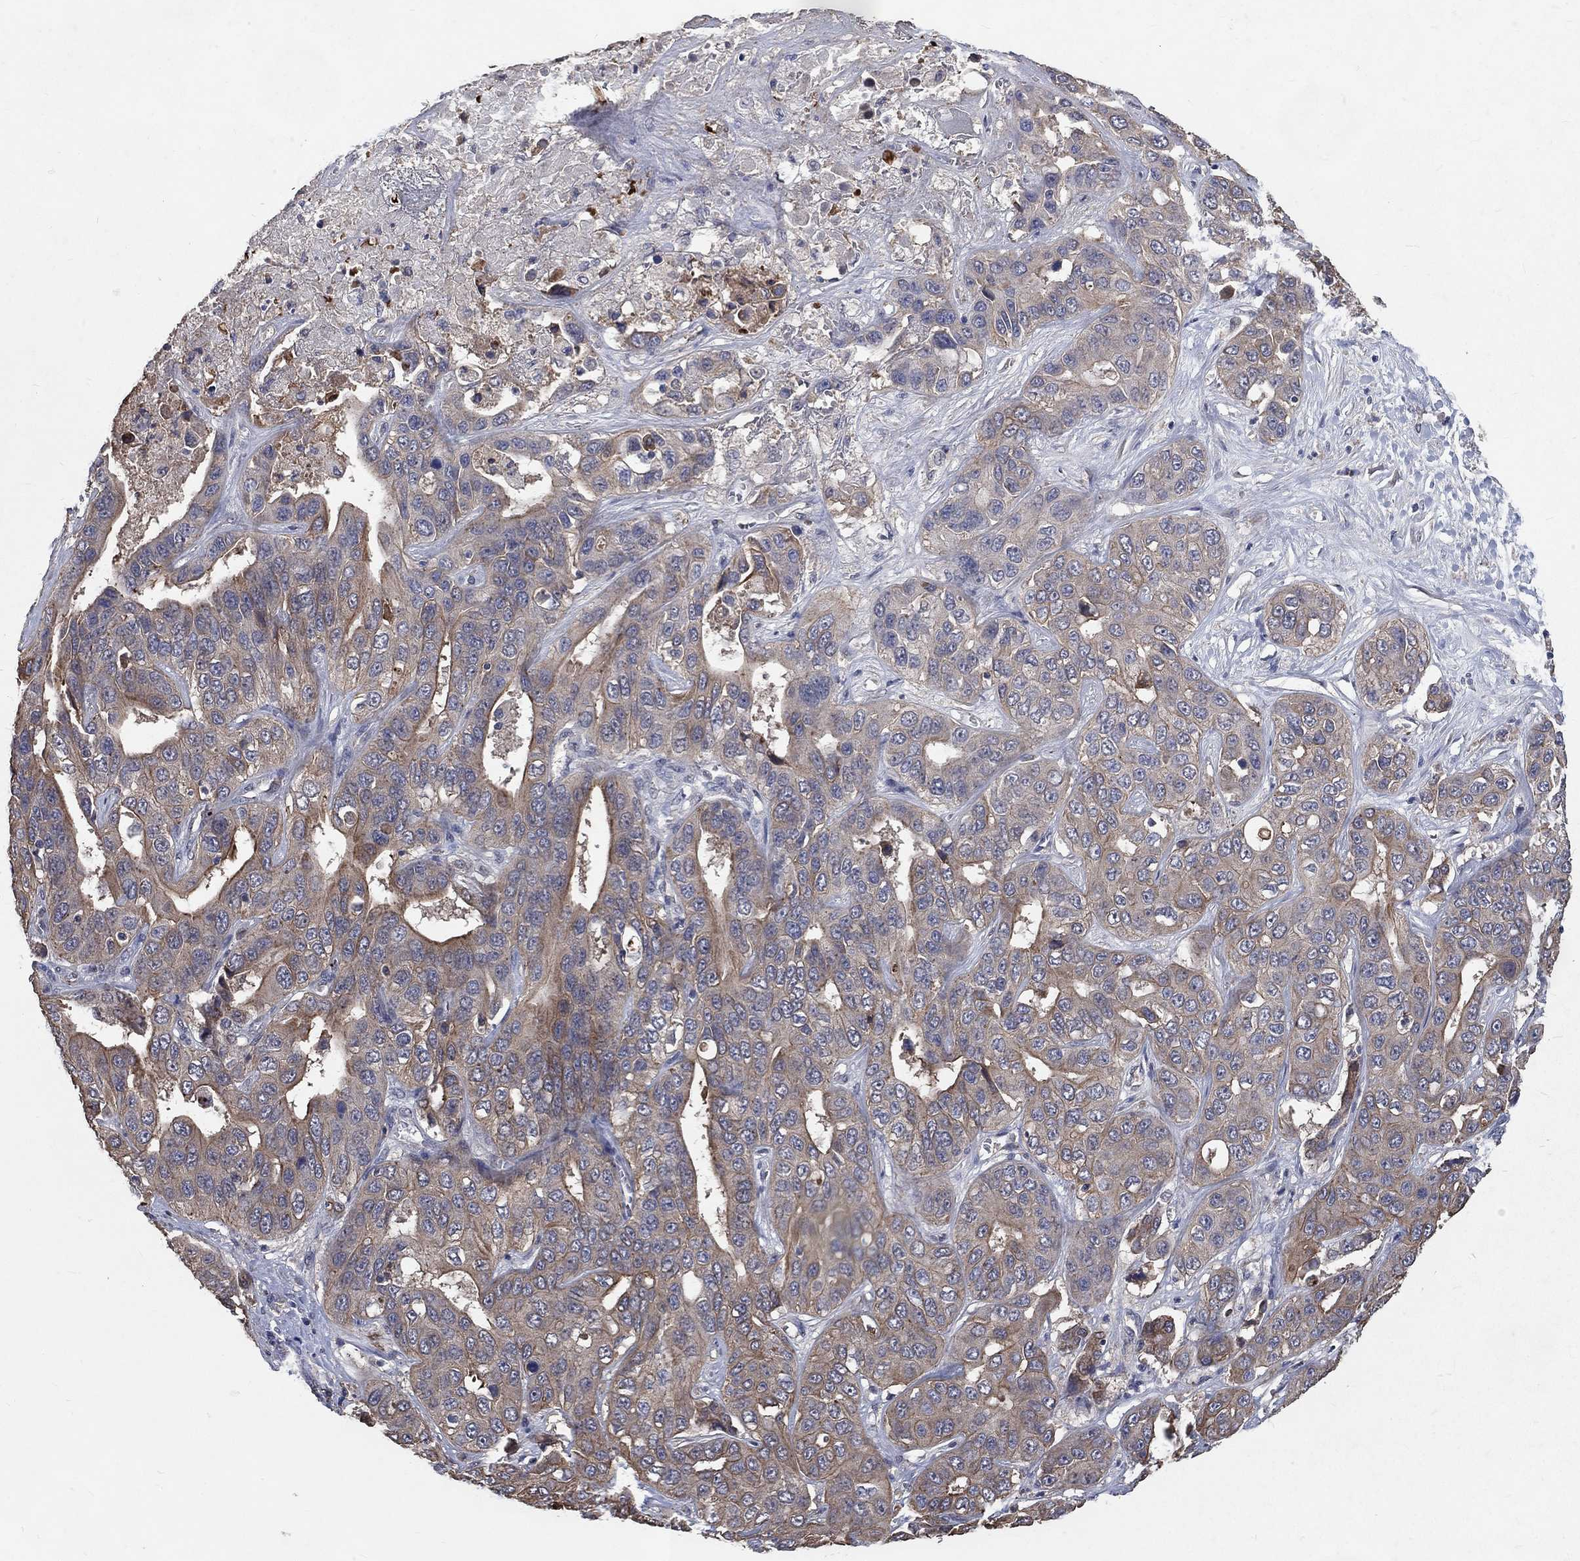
{"staining": {"intensity": "moderate", "quantity": "25%-75%", "location": "cytoplasmic/membranous"}, "tissue": "liver cancer", "cell_type": "Tumor cells", "image_type": "cancer", "snomed": [{"axis": "morphology", "description": "Cholangiocarcinoma"}, {"axis": "topography", "description": "Liver"}], "caption": "This image displays liver cancer stained with immunohistochemistry to label a protein in brown. The cytoplasmic/membranous of tumor cells show moderate positivity for the protein. Nuclei are counter-stained blue.", "gene": "CHST5", "patient": {"sex": "female", "age": 52}}